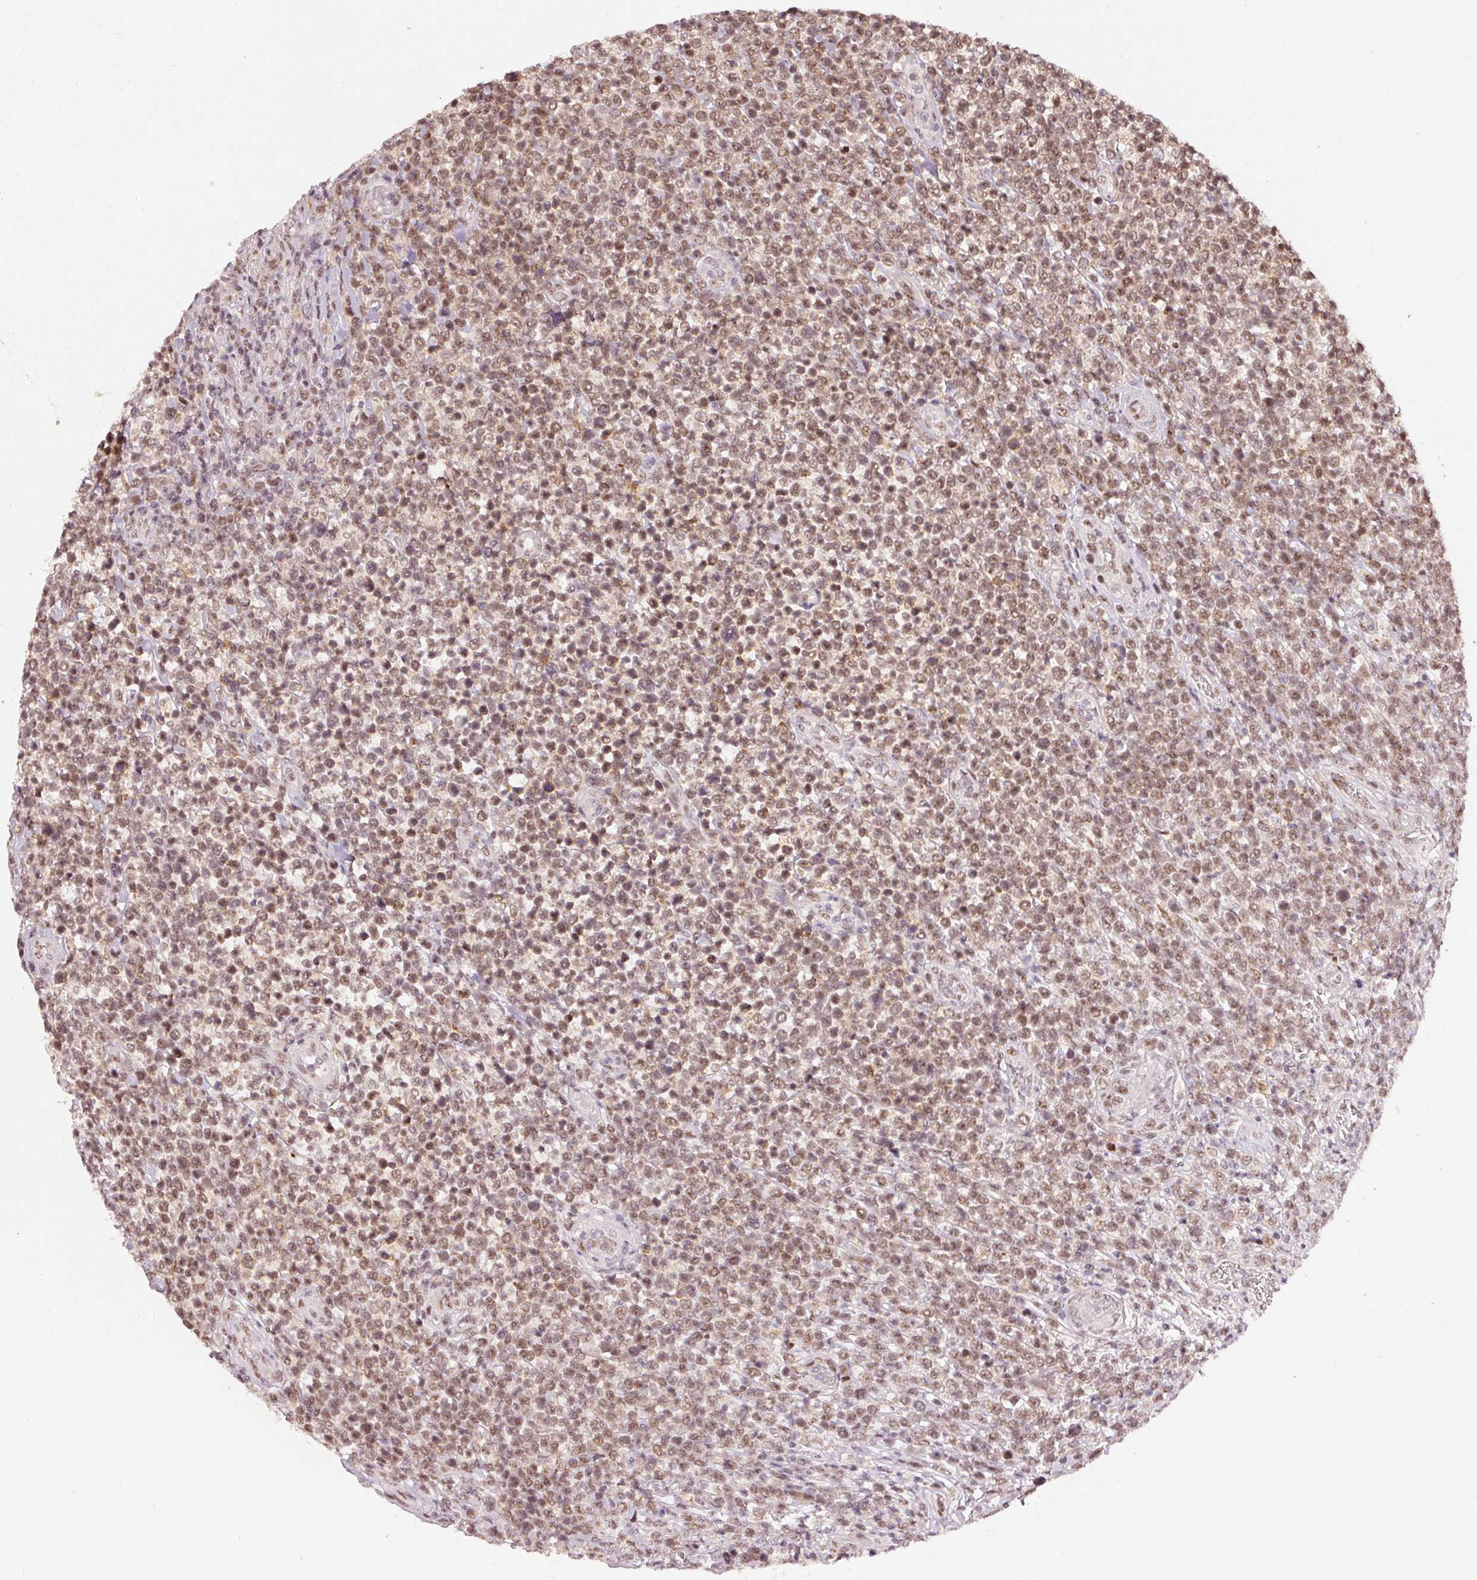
{"staining": {"intensity": "moderate", "quantity": ">75%", "location": "nuclear"}, "tissue": "lymphoma", "cell_type": "Tumor cells", "image_type": "cancer", "snomed": [{"axis": "morphology", "description": "Malignant lymphoma, non-Hodgkin's type, High grade"}, {"axis": "topography", "description": "Soft tissue"}], "caption": "About >75% of tumor cells in human lymphoma show moderate nuclear protein expression as visualized by brown immunohistochemical staining.", "gene": "THOC6", "patient": {"sex": "female", "age": 56}}